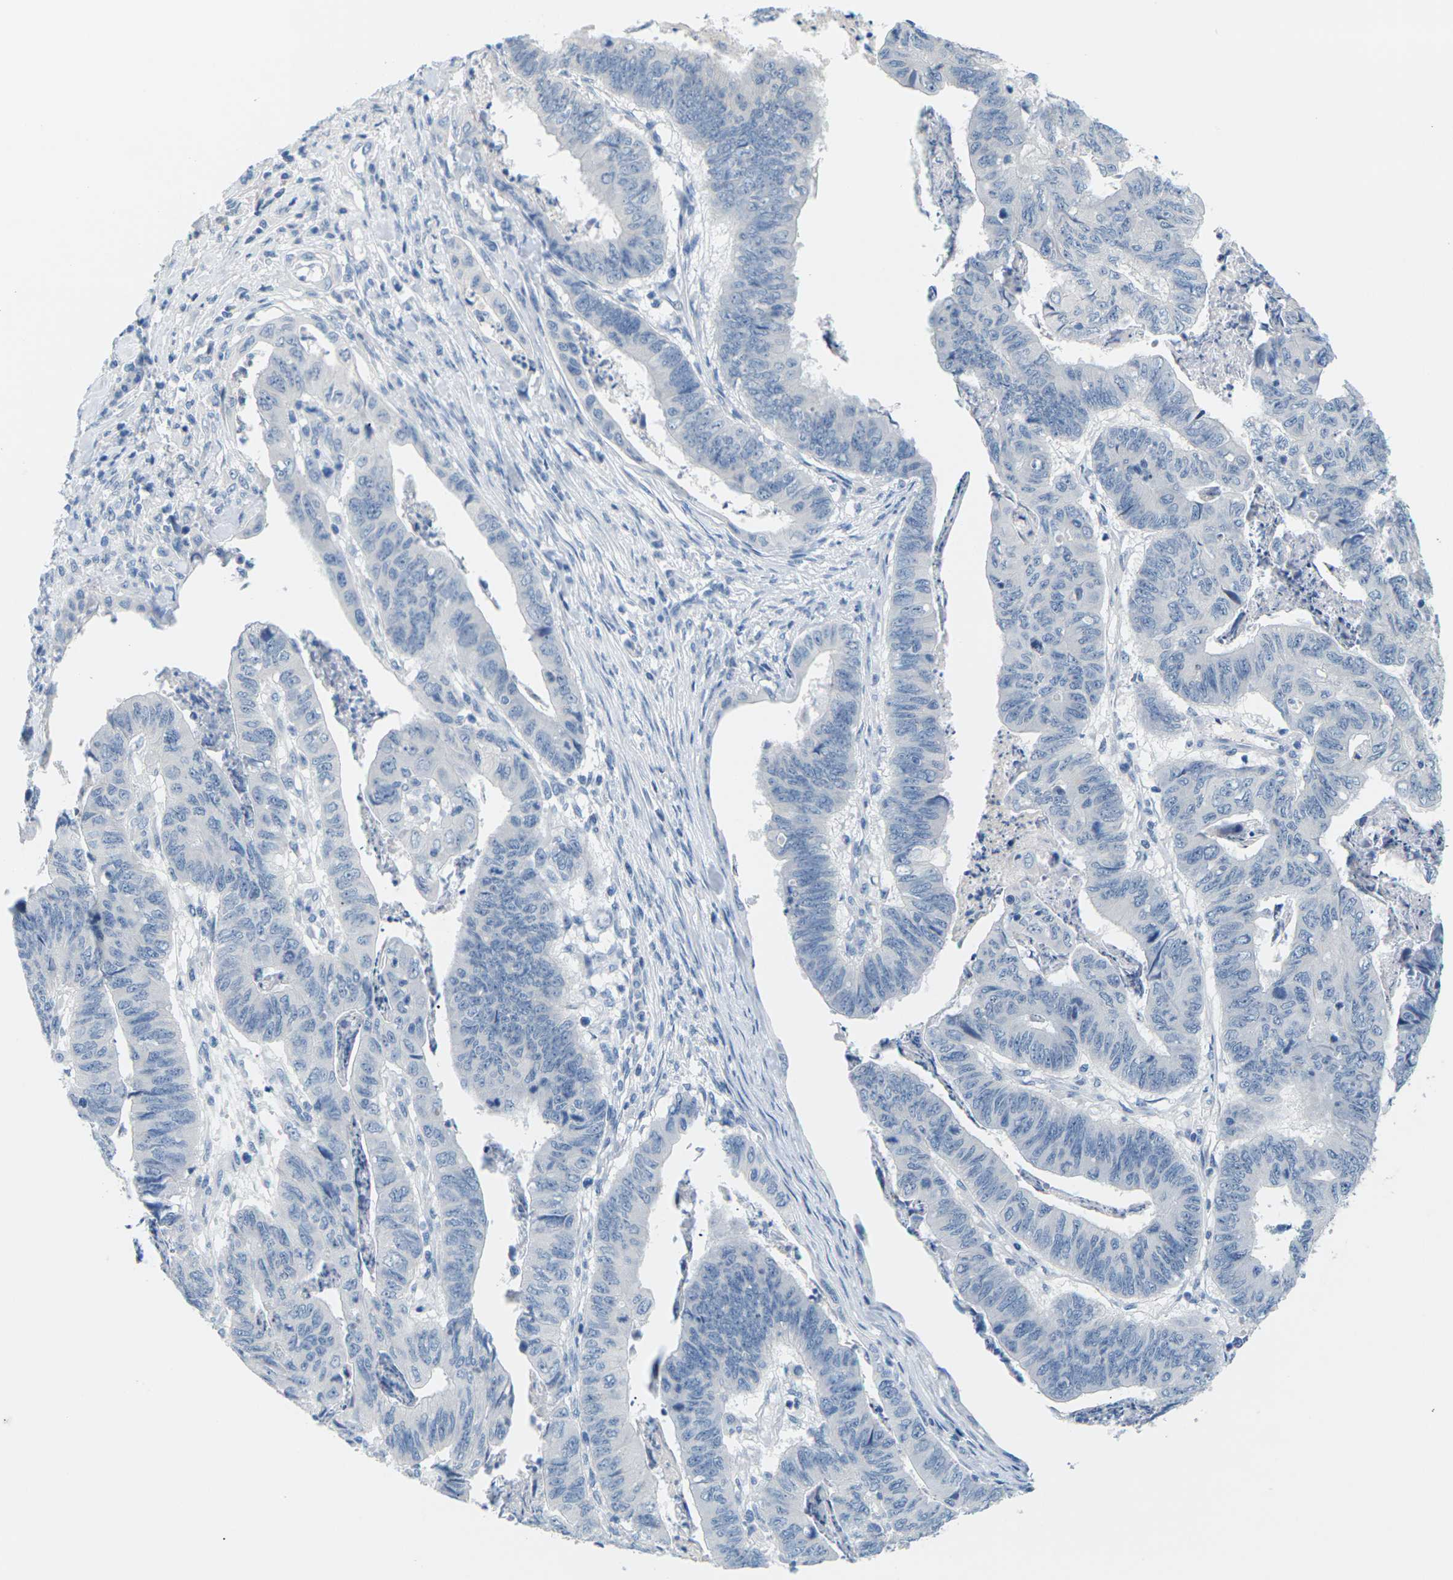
{"staining": {"intensity": "negative", "quantity": "none", "location": "none"}, "tissue": "stomach cancer", "cell_type": "Tumor cells", "image_type": "cancer", "snomed": [{"axis": "morphology", "description": "Adenocarcinoma, NOS"}, {"axis": "topography", "description": "Stomach, lower"}], "caption": "Stomach adenocarcinoma stained for a protein using IHC shows no positivity tumor cells.", "gene": "SLC12A1", "patient": {"sex": "male", "age": 77}}